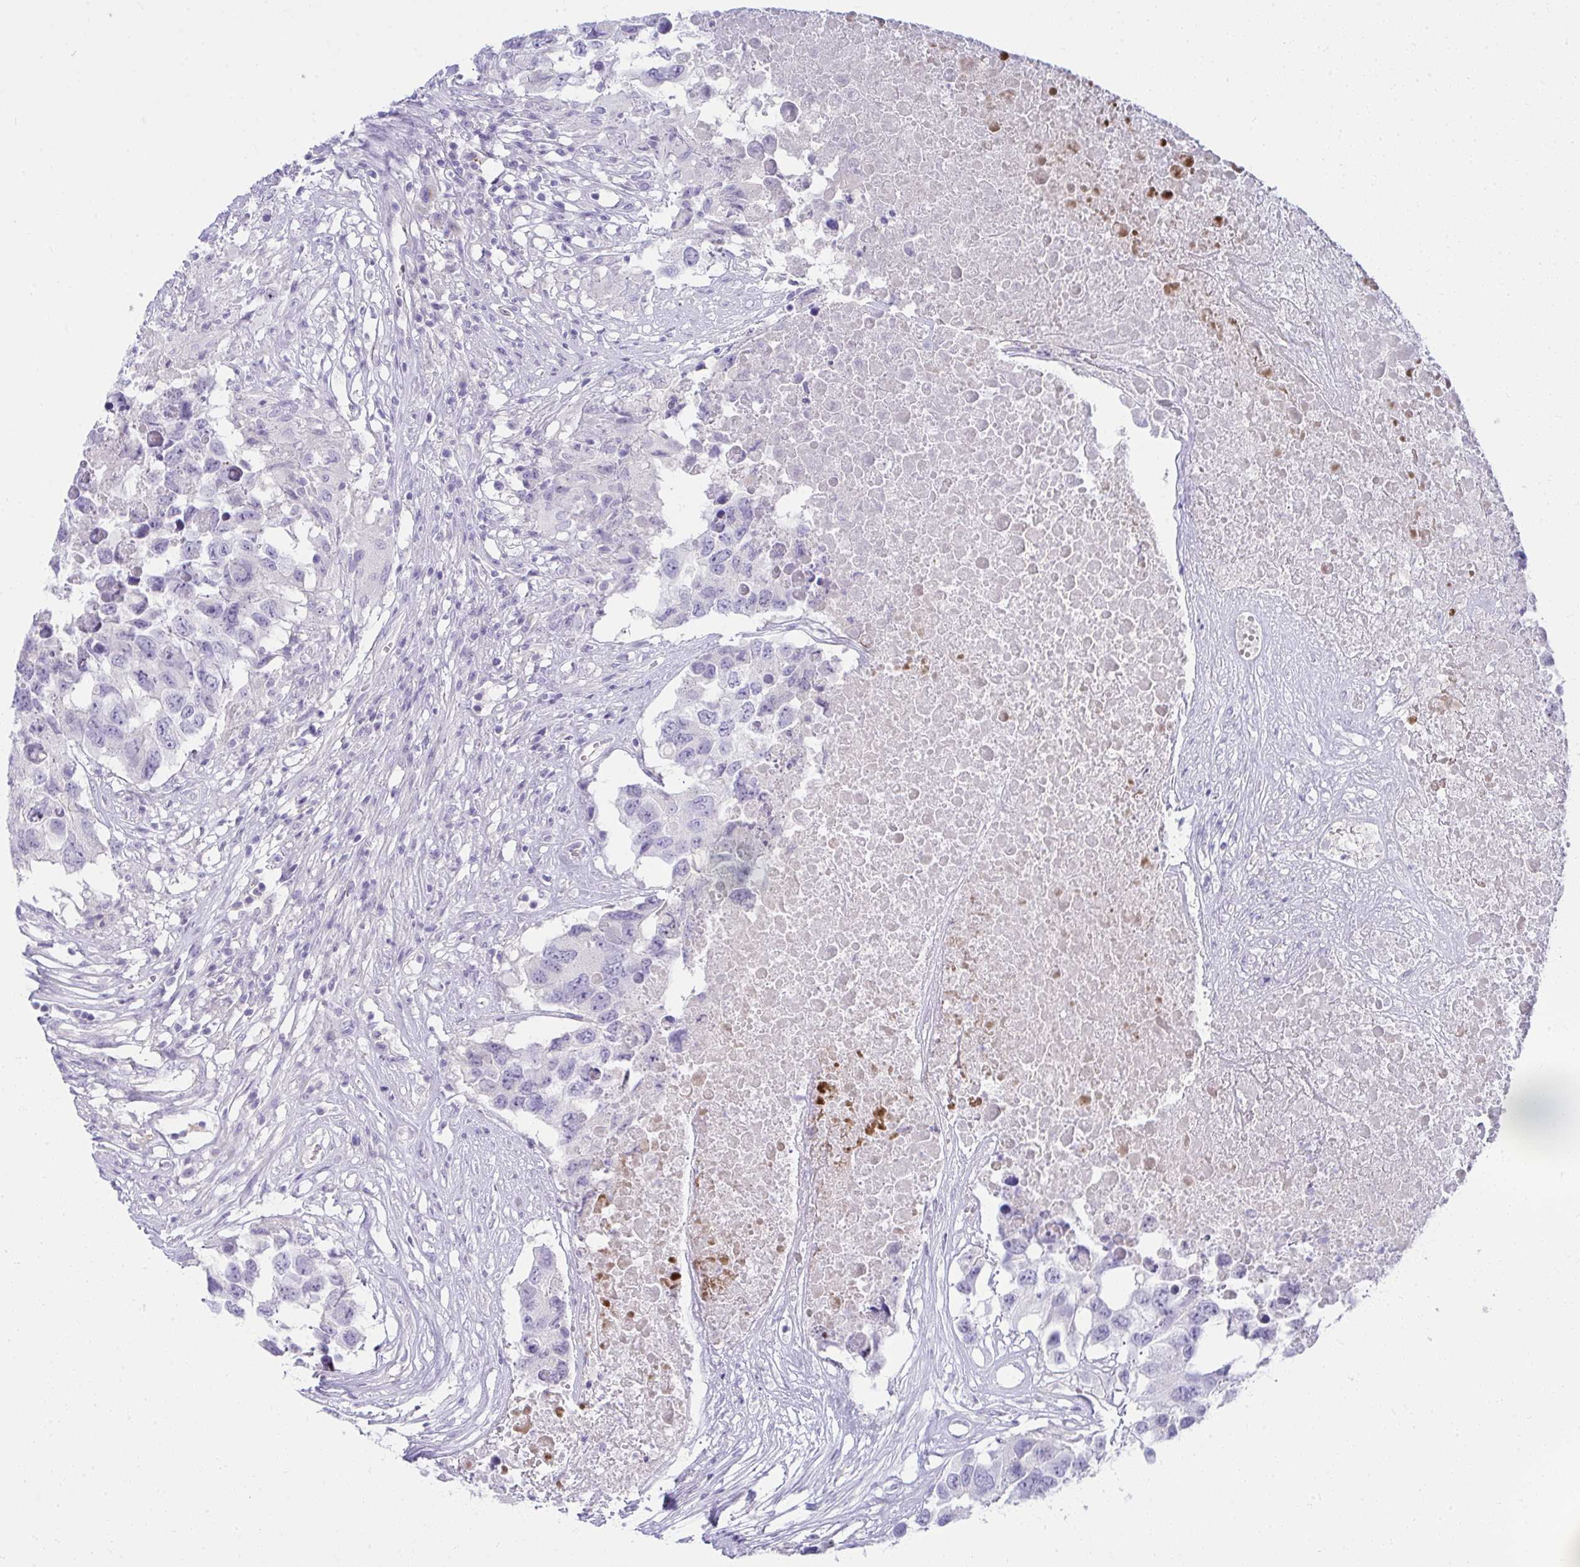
{"staining": {"intensity": "negative", "quantity": "none", "location": "none"}, "tissue": "testis cancer", "cell_type": "Tumor cells", "image_type": "cancer", "snomed": [{"axis": "morphology", "description": "Carcinoma, Embryonal, NOS"}, {"axis": "topography", "description": "Testis"}], "caption": "Immunohistochemistry (IHC) micrograph of neoplastic tissue: human testis embryonal carcinoma stained with DAB (3,3'-diaminobenzidine) displays no significant protein staining in tumor cells.", "gene": "LRRC36", "patient": {"sex": "male", "age": 83}}